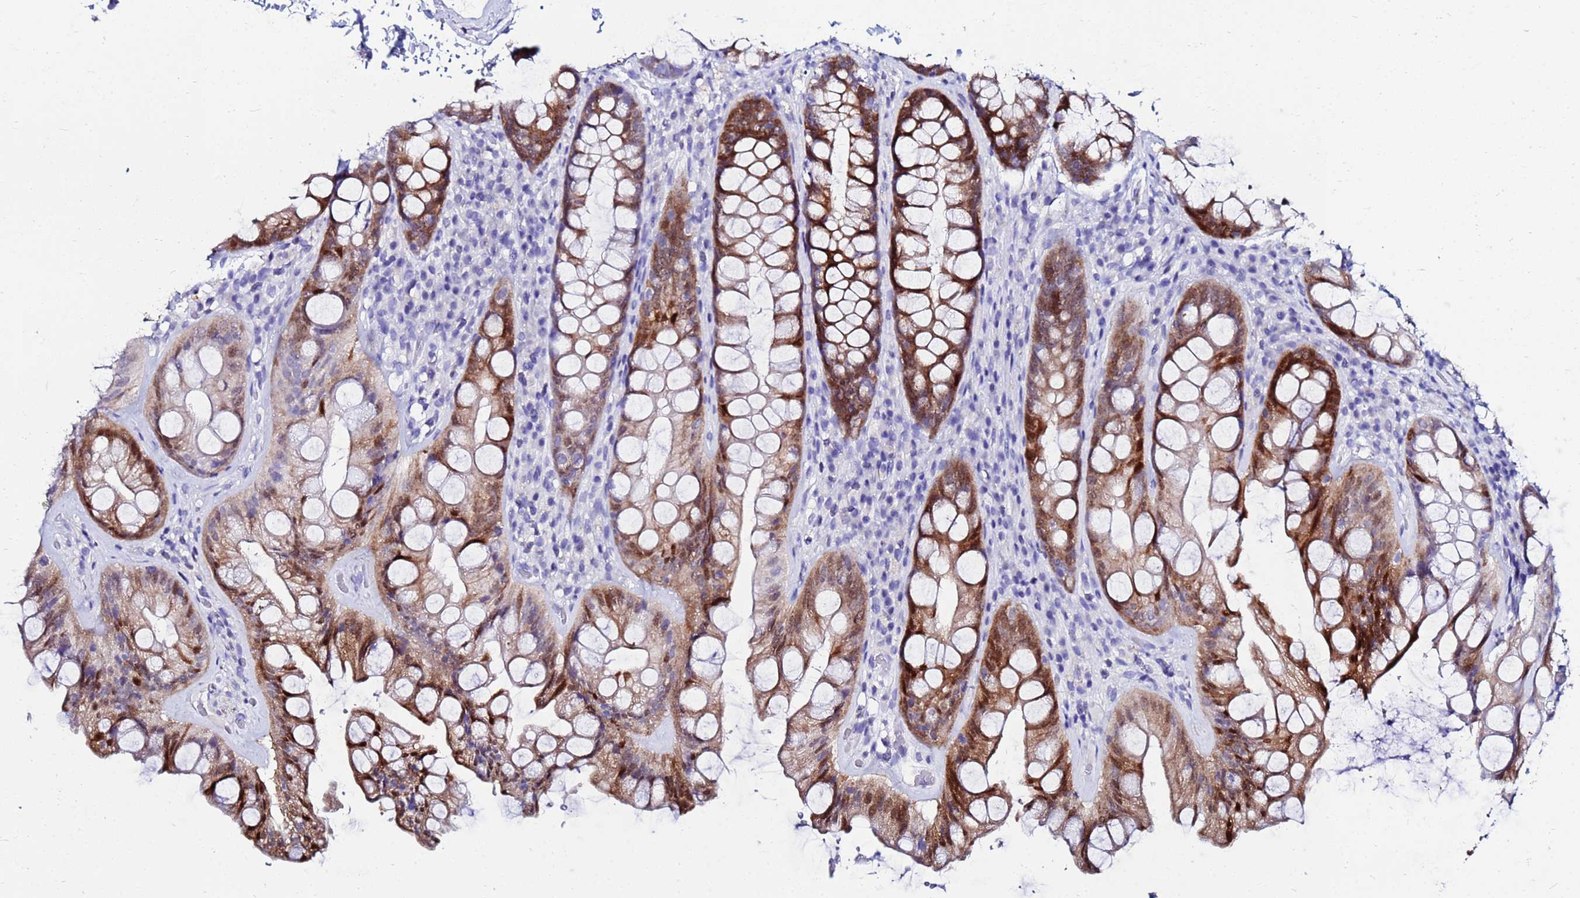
{"staining": {"intensity": "strong", "quantity": "25%-75%", "location": "cytoplasmic/membranous,nuclear"}, "tissue": "rectum", "cell_type": "Glandular cells", "image_type": "normal", "snomed": [{"axis": "morphology", "description": "Normal tissue, NOS"}, {"axis": "topography", "description": "Rectum"}], "caption": "High-magnification brightfield microscopy of normal rectum stained with DAB (3,3'-diaminobenzidine) (brown) and counterstained with hematoxylin (blue). glandular cells exhibit strong cytoplasmic/membranous,nuclear positivity is identified in about25%-75% of cells.", "gene": "PPP1R14C", "patient": {"sex": "male", "age": 74}}